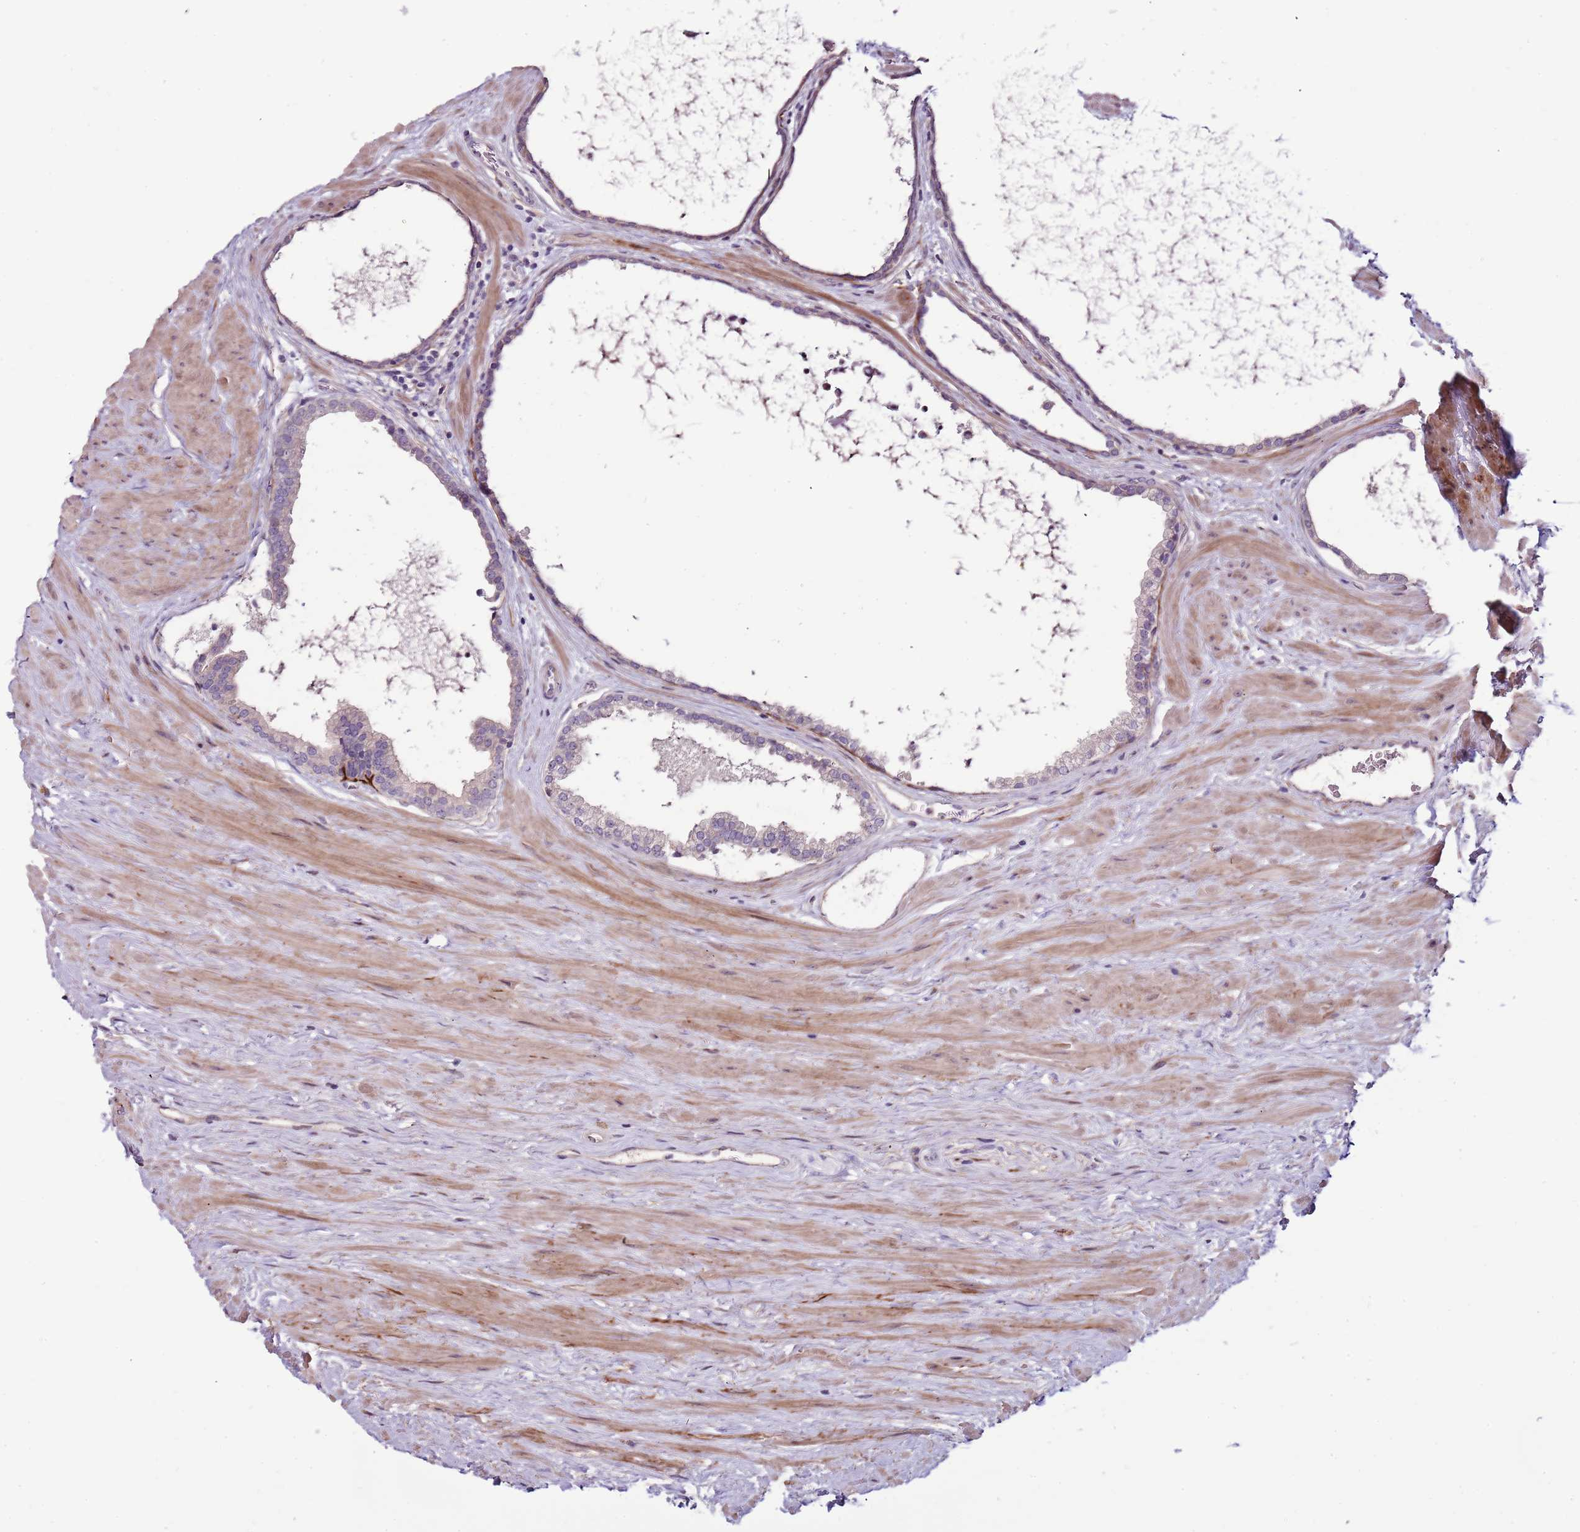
{"staining": {"intensity": "weak", "quantity": "<25%", "location": "cytoplasmic/membranous"}, "tissue": "prostate", "cell_type": "Glandular cells", "image_type": "normal", "snomed": [{"axis": "morphology", "description": "Normal tissue, NOS"}, {"axis": "topography", "description": "Prostate"}], "caption": "DAB (3,3'-diaminobenzidine) immunohistochemical staining of unremarkable prostate shows no significant expression in glandular cells.", "gene": "NKX2", "patient": {"sex": "male", "age": 48}}